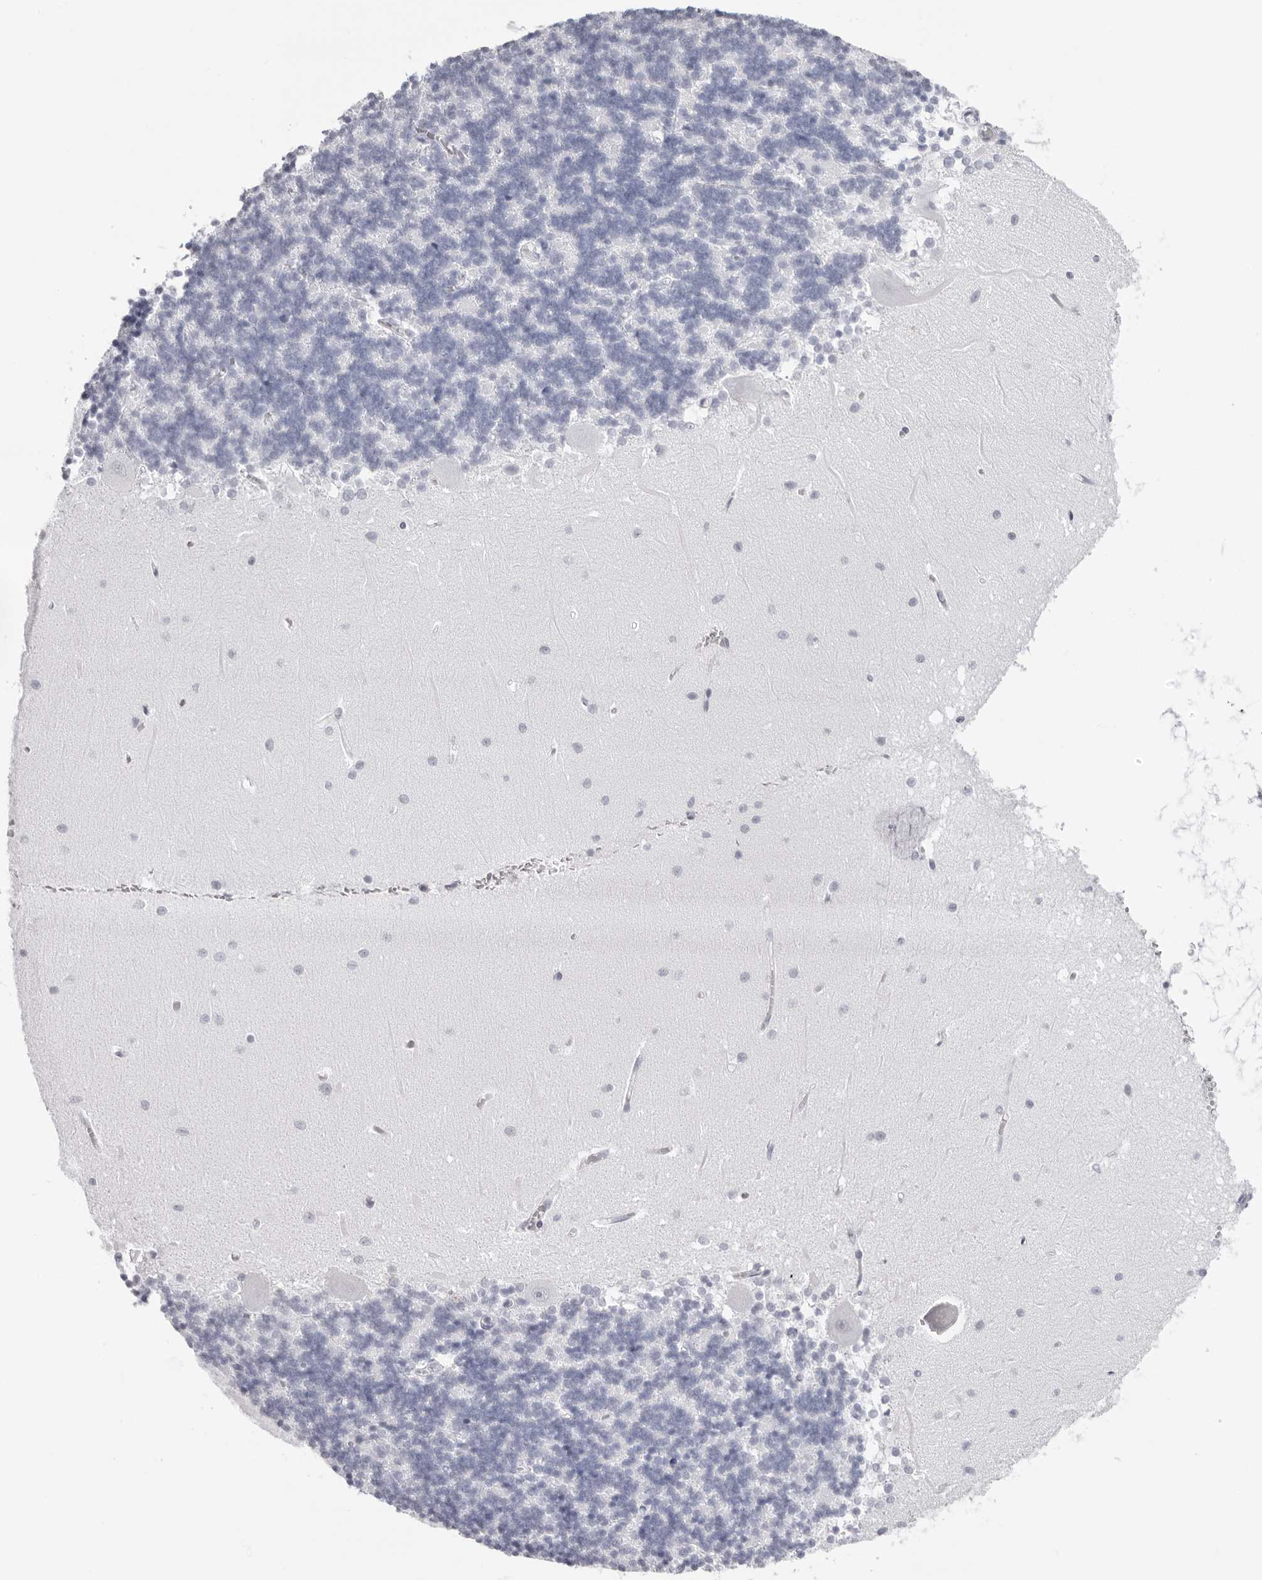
{"staining": {"intensity": "negative", "quantity": "none", "location": "none"}, "tissue": "cerebellum", "cell_type": "Cells in granular layer", "image_type": "normal", "snomed": [{"axis": "morphology", "description": "Normal tissue, NOS"}, {"axis": "topography", "description": "Cerebellum"}], "caption": "This is a micrograph of immunohistochemistry (IHC) staining of normal cerebellum, which shows no expression in cells in granular layer.", "gene": "INSL3", "patient": {"sex": "male", "age": 37}}